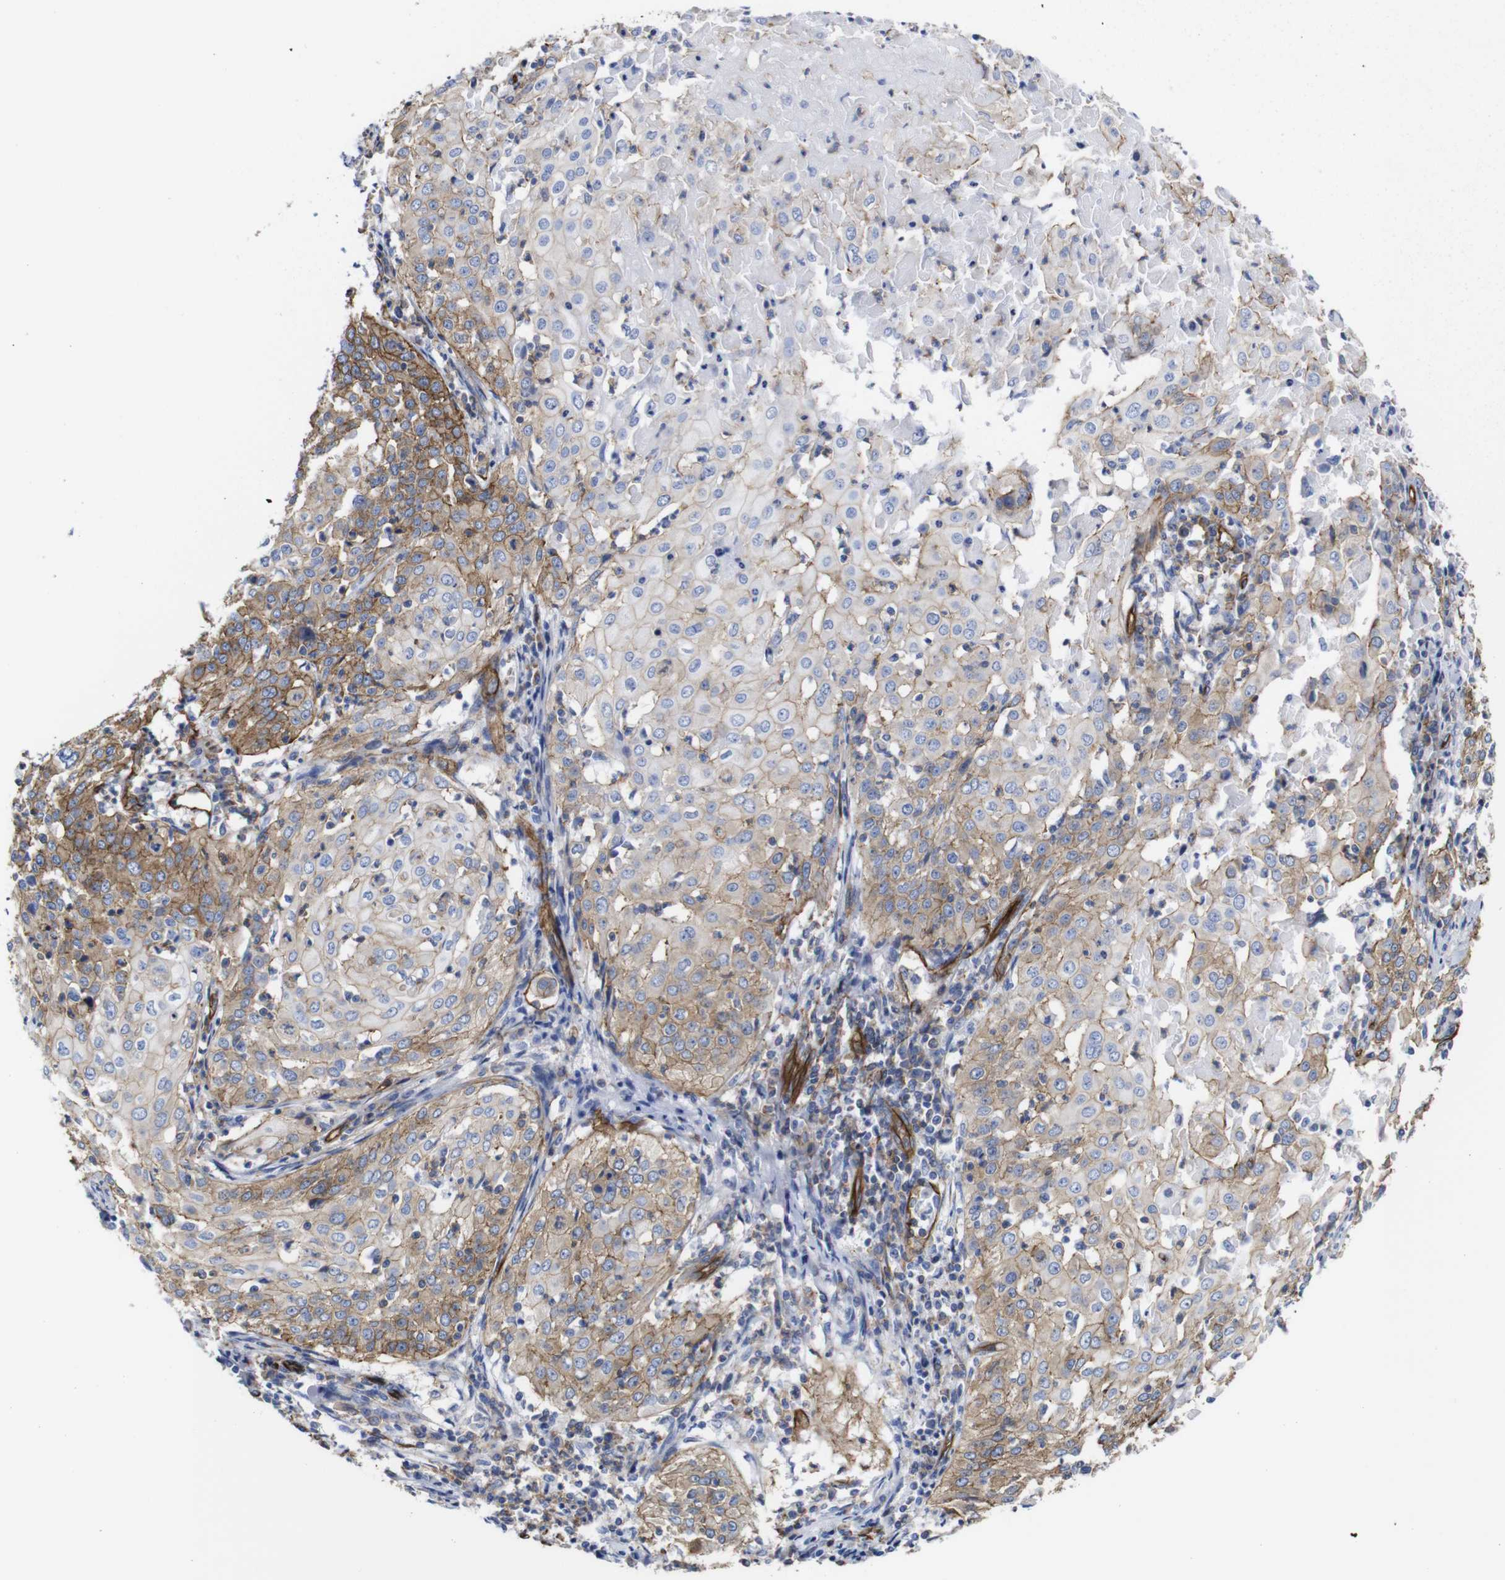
{"staining": {"intensity": "moderate", "quantity": ">75%", "location": "cytoplasmic/membranous"}, "tissue": "cervical cancer", "cell_type": "Tumor cells", "image_type": "cancer", "snomed": [{"axis": "morphology", "description": "Squamous cell carcinoma, NOS"}, {"axis": "topography", "description": "Cervix"}], "caption": "Immunohistochemical staining of human cervical cancer displays medium levels of moderate cytoplasmic/membranous expression in about >75% of tumor cells.", "gene": "SPTBN1", "patient": {"sex": "female", "age": 39}}